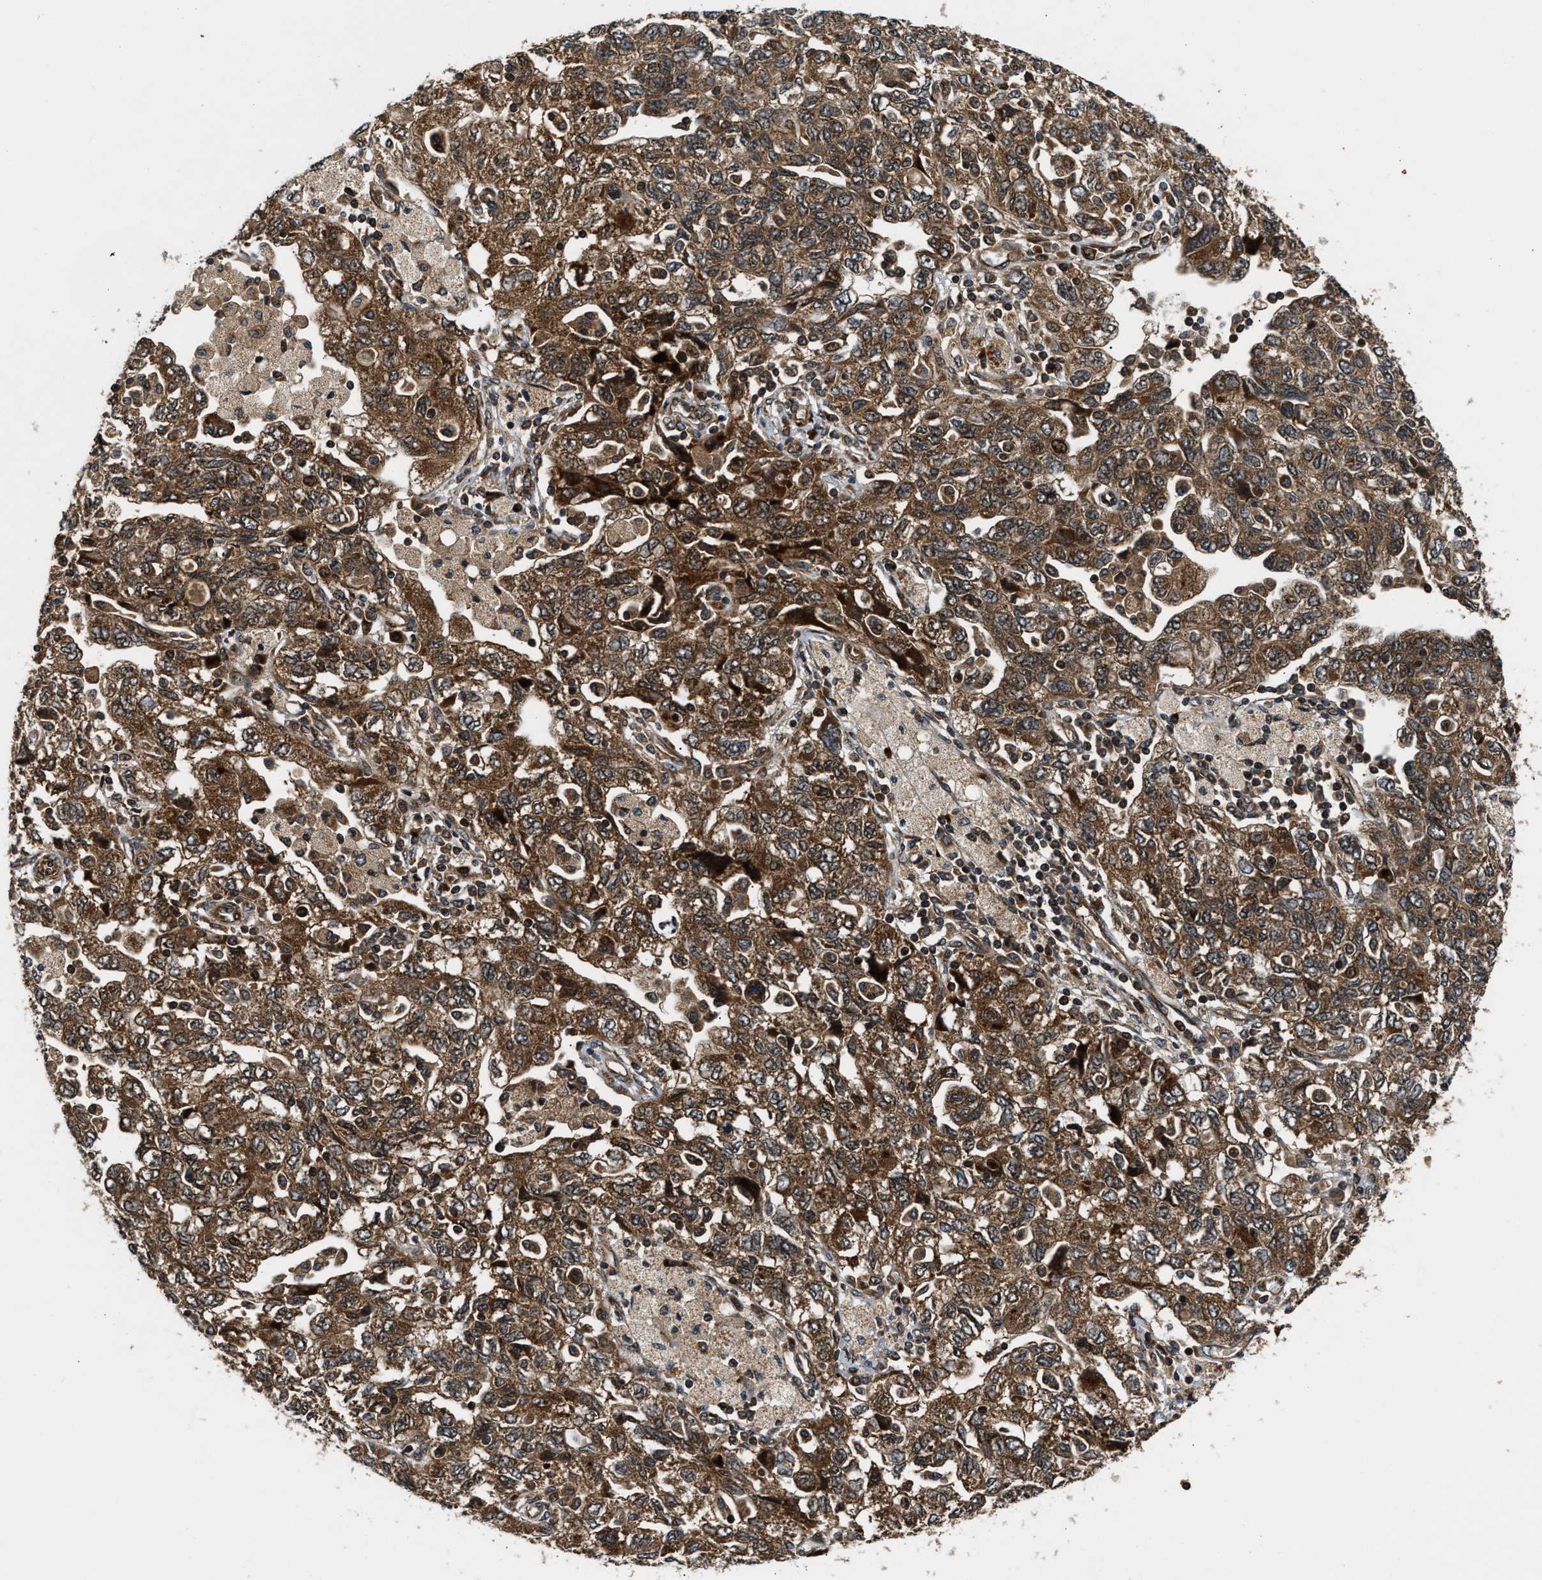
{"staining": {"intensity": "strong", "quantity": ">75%", "location": "cytoplasmic/membranous"}, "tissue": "ovarian cancer", "cell_type": "Tumor cells", "image_type": "cancer", "snomed": [{"axis": "morphology", "description": "Carcinoma, NOS"}, {"axis": "morphology", "description": "Cystadenocarcinoma, serous, NOS"}, {"axis": "topography", "description": "Ovary"}], "caption": "Brown immunohistochemical staining in human ovarian carcinoma demonstrates strong cytoplasmic/membranous staining in approximately >75% of tumor cells. The staining is performed using DAB brown chromogen to label protein expression. The nuclei are counter-stained blue using hematoxylin.", "gene": "PNPLA8", "patient": {"sex": "female", "age": 69}}